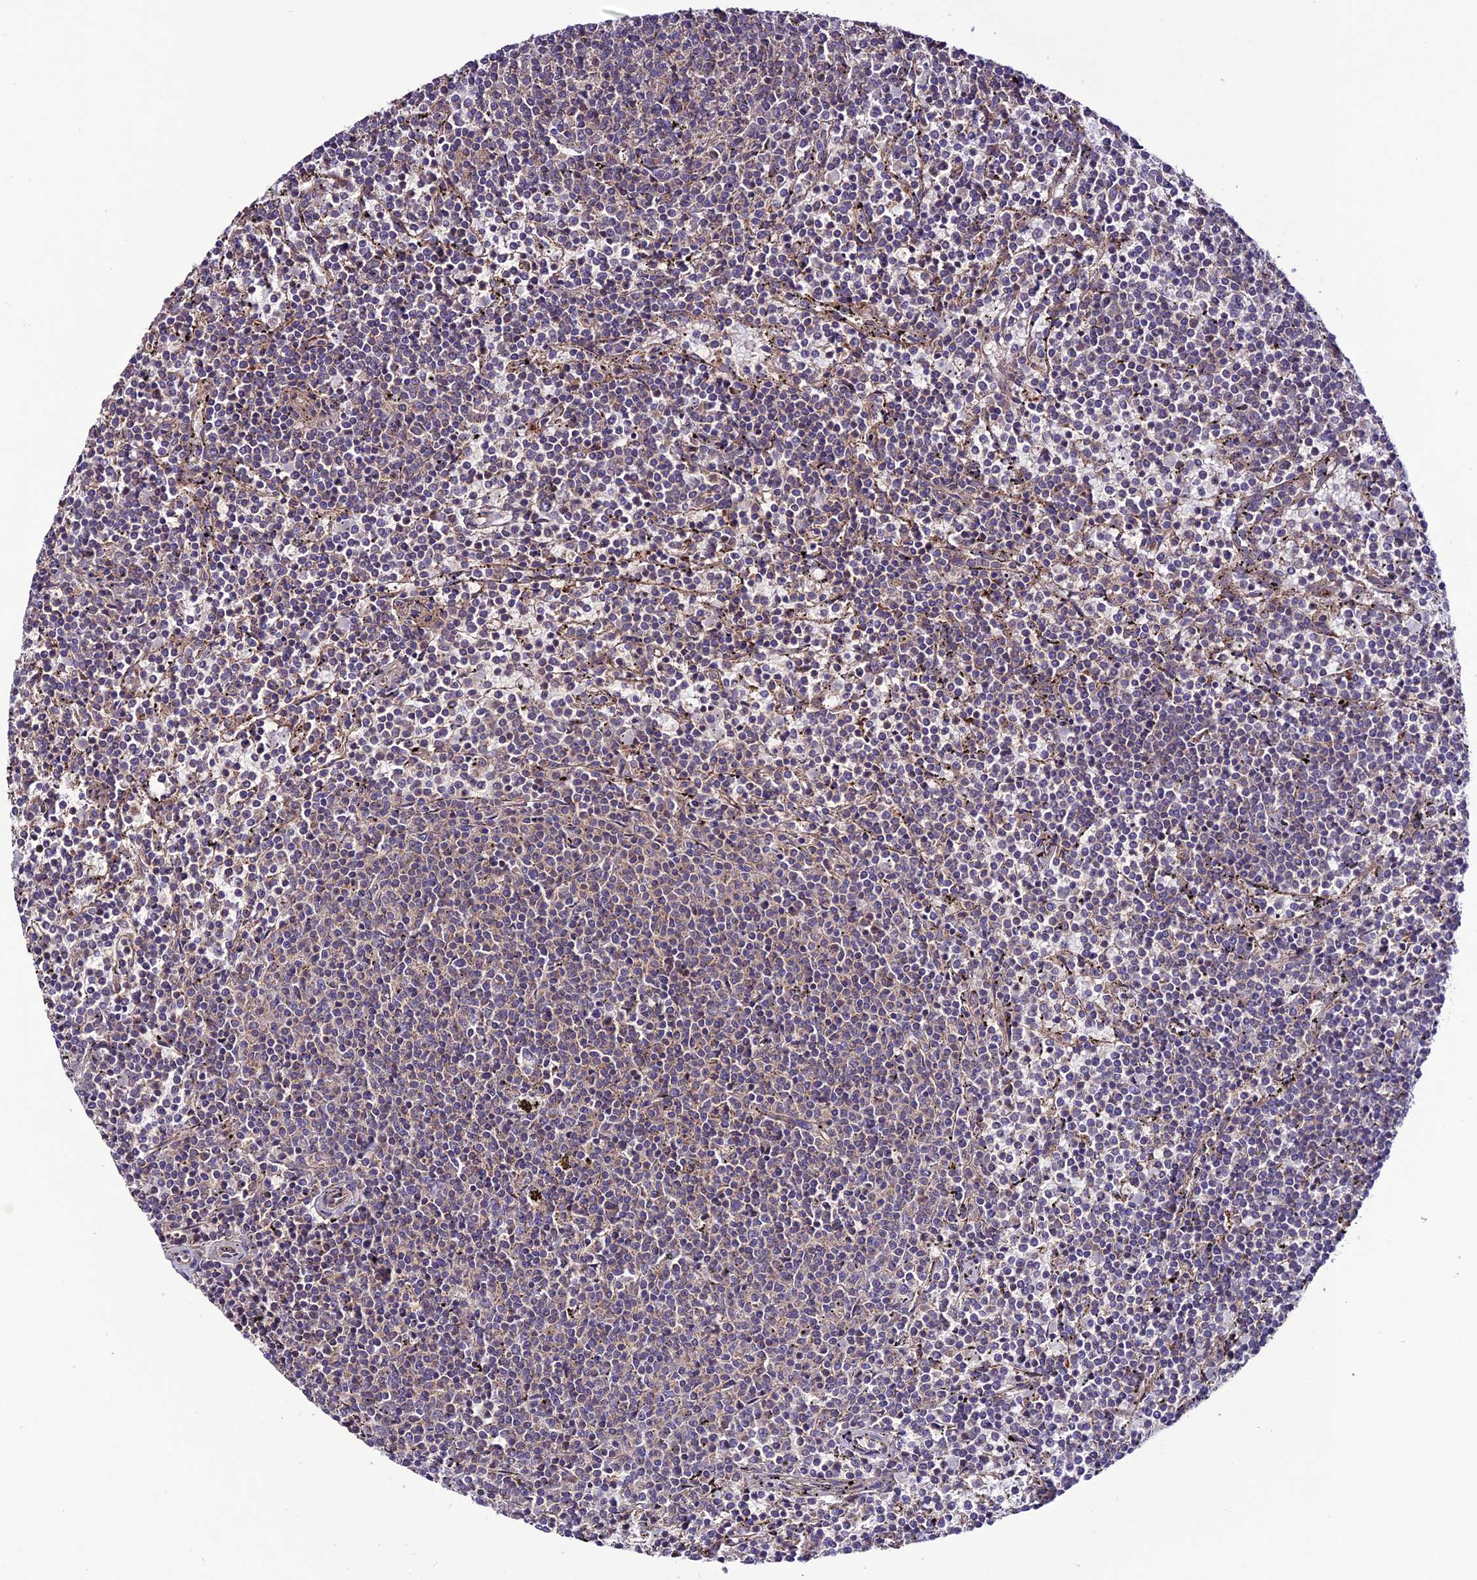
{"staining": {"intensity": "negative", "quantity": "none", "location": "none"}, "tissue": "lymphoma", "cell_type": "Tumor cells", "image_type": "cancer", "snomed": [{"axis": "morphology", "description": "Malignant lymphoma, non-Hodgkin's type, Low grade"}, {"axis": "topography", "description": "Spleen"}], "caption": "Tumor cells show no significant protein positivity in lymphoma.", "gene": "PPIL3", "patient": {"sex": "female", "age": 50}}